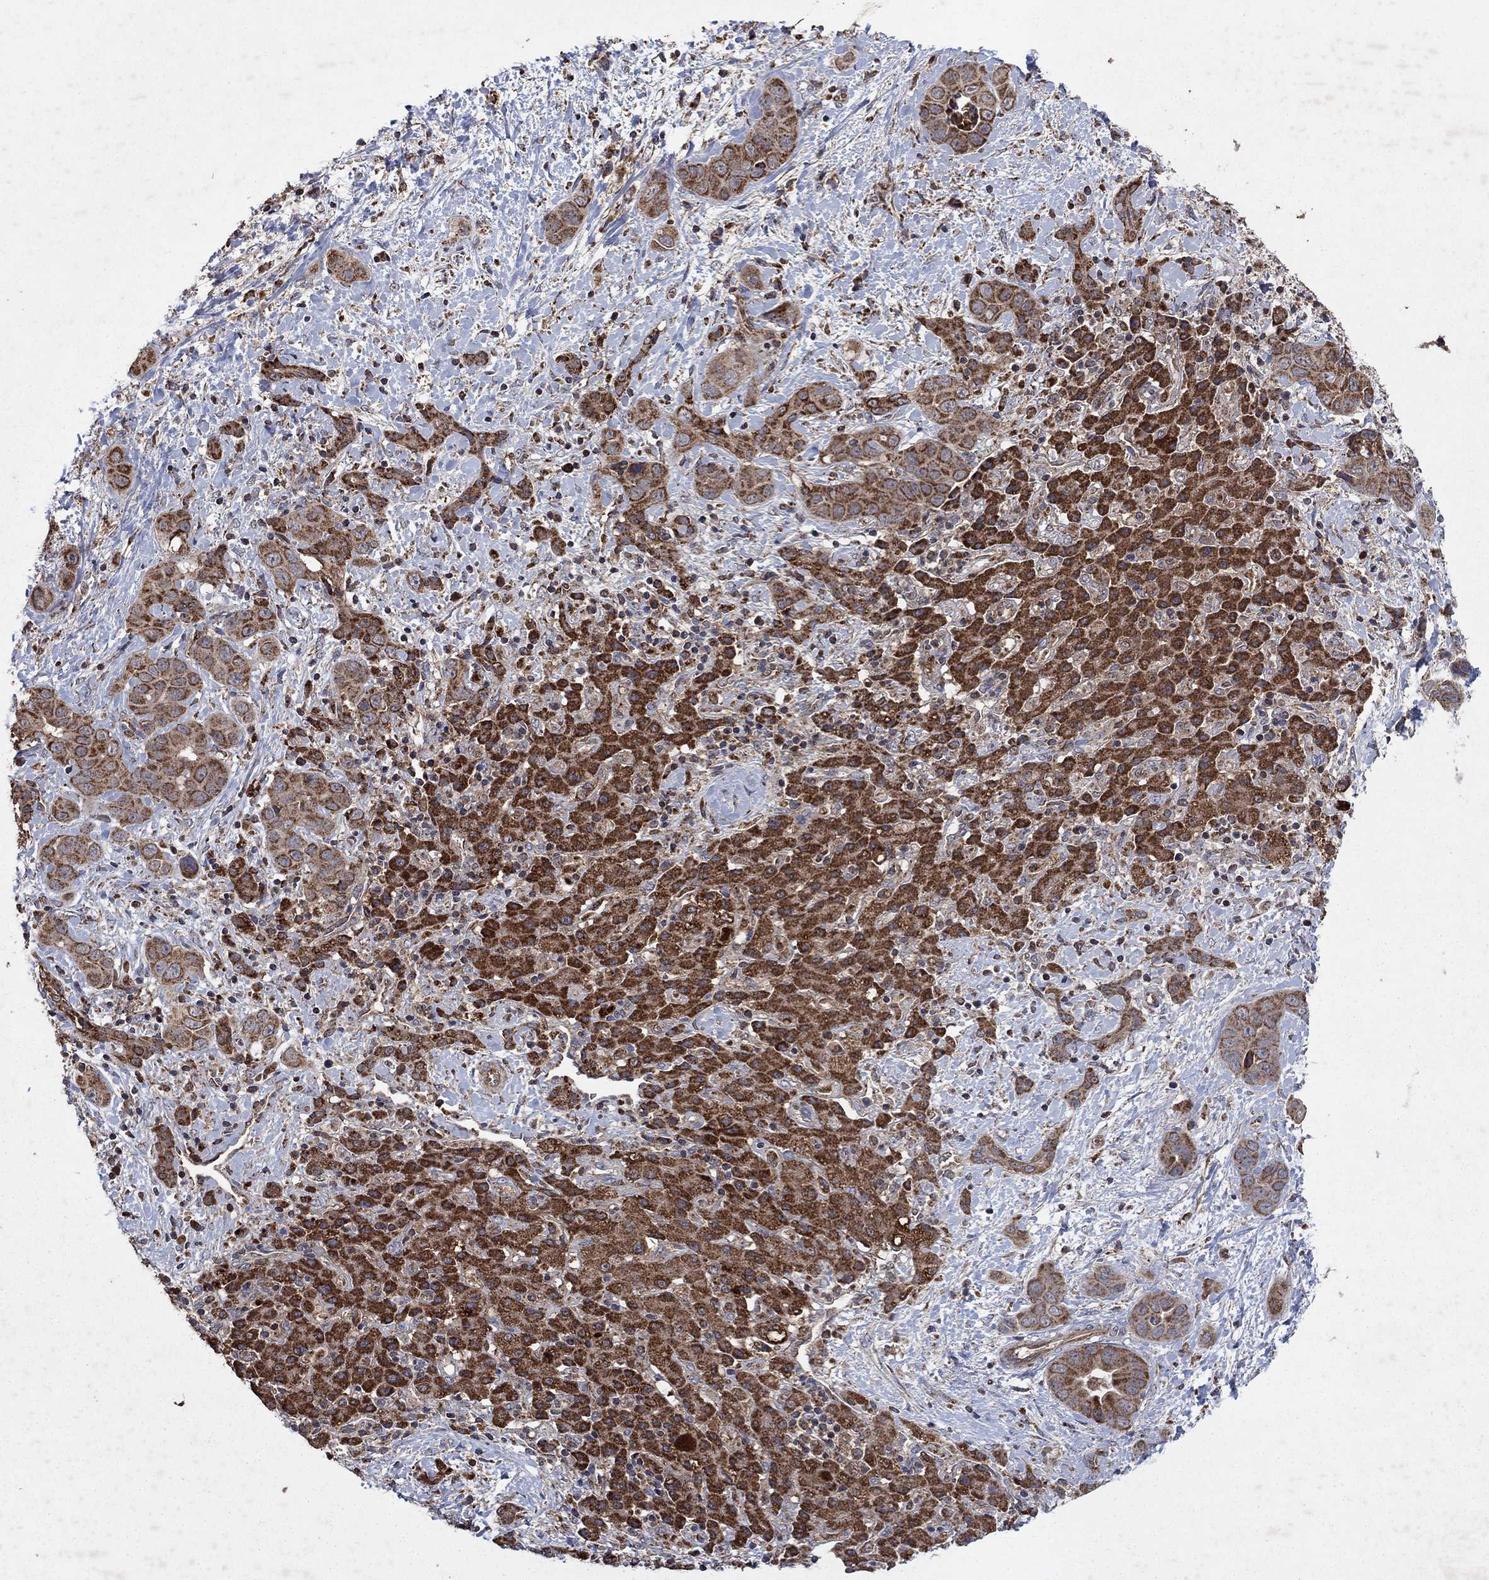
{"staining": {"intensity": "strong", "quantity": "25%-75%", "location": "cytoplasmic/membranous"}, "tissue": "liver cancer", "cell_type": "Tumor cells", "image_type": "cancer", "snomed": [{"axis": "morphology", "description": "Cholangiocarcinoma"}, {"axis": "topography", "description": "Liver"}], "caption": "Human cholangiocarcinoma (liver) stained with a brown dye demonstrates strong cytoplasmic/membranous positive staining in about 25%-75% of tumor cells.", "gene": "DPH1", "patient": {"sex": "female", "age": 52}}